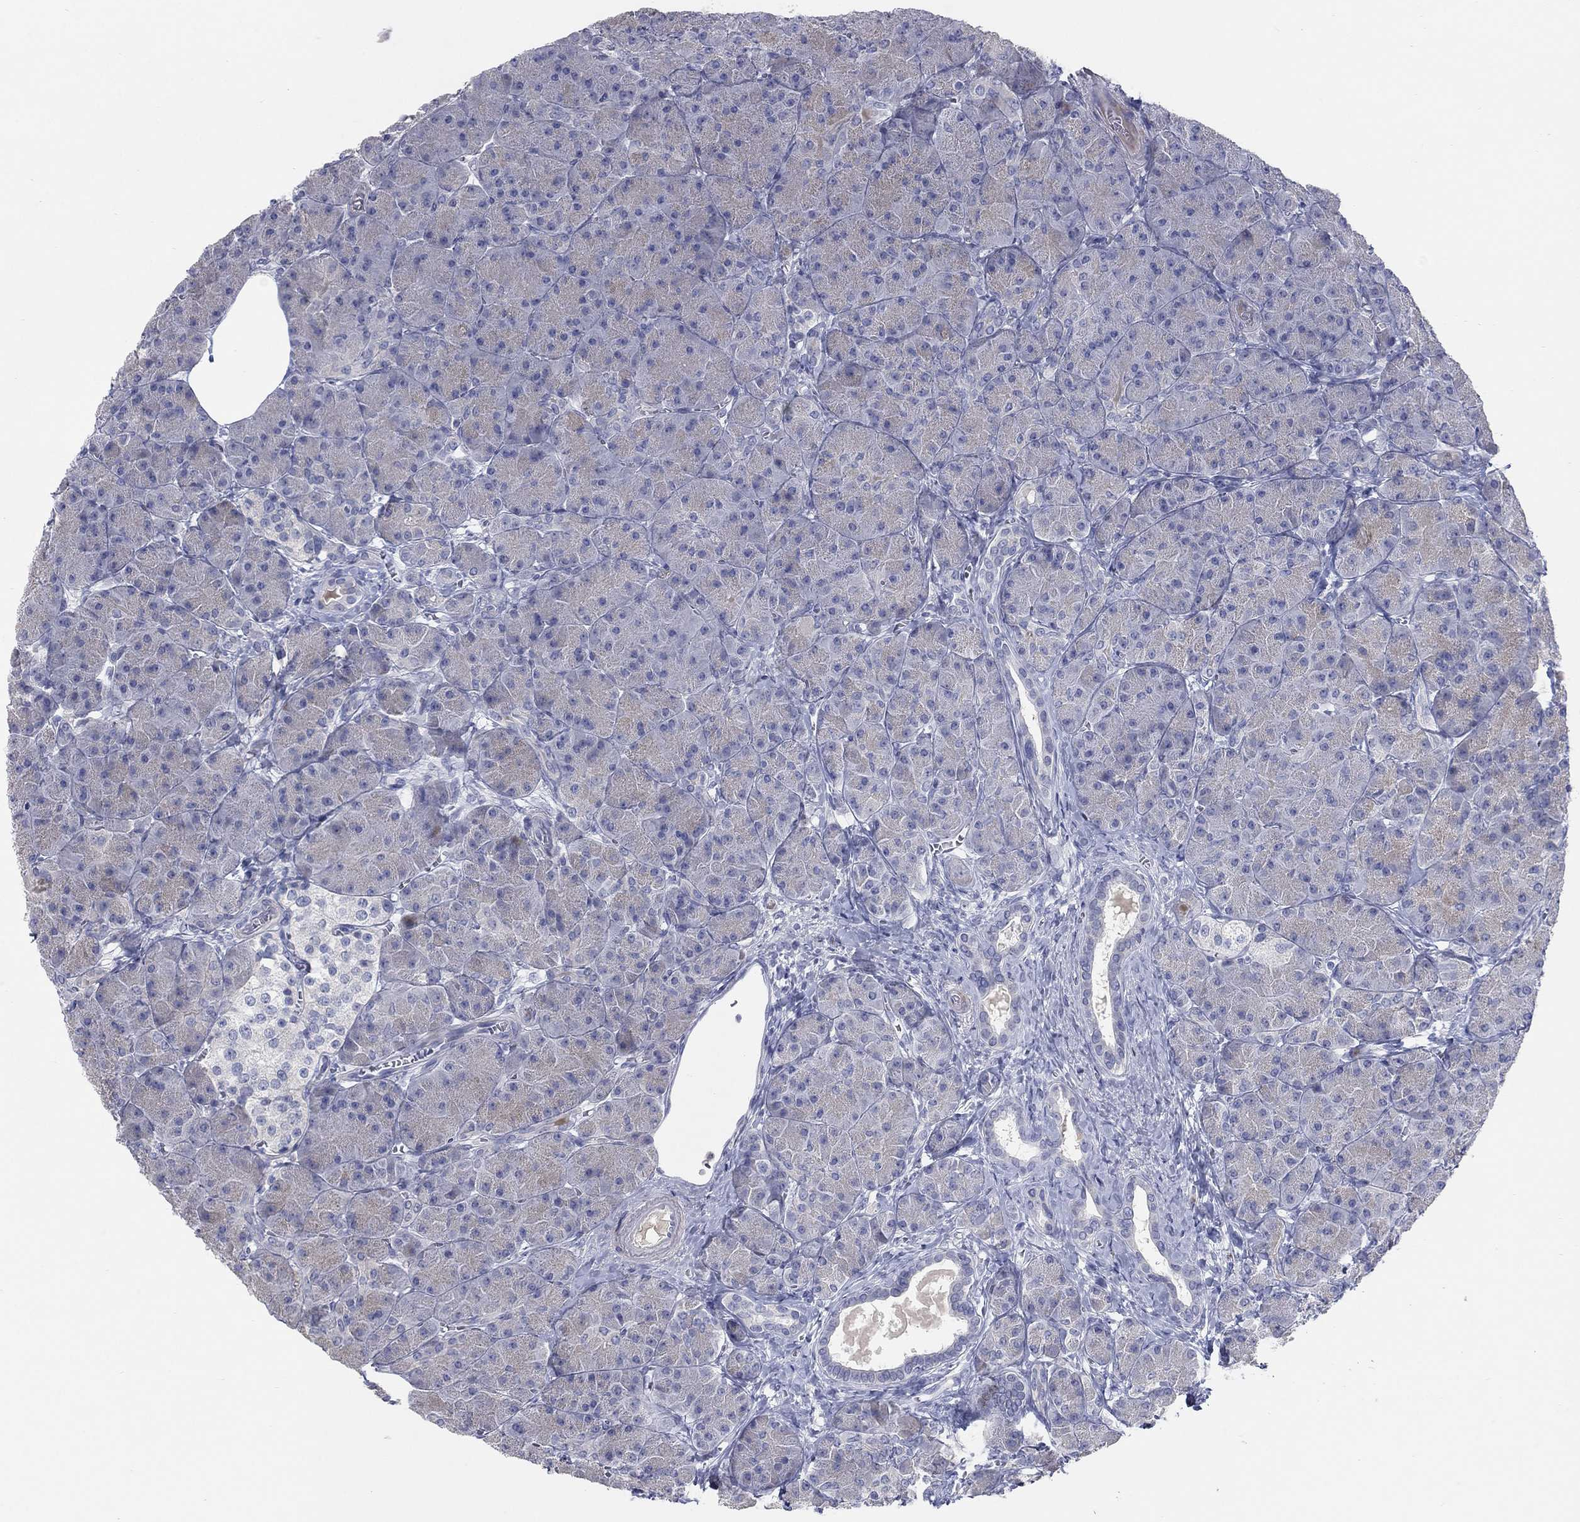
{"staining": {"intensity": "moderate", "quantity": "<25%", "location": "cytoplasmic/membranous"}, "tissue": "pancreas", "cell_type": "Exocrine glandular cells", "image_type": "normal", "snomed": [{"axis": "morphology", "description": "Normal tissue, NOS"}, {"axis": "topography", "description": "Pancreas"}], "caption": "IHC of benign human pancreas demonstrates low levels of moderate cytoplasmic/membranous expression in approximately <25% of exocrine glandular cells.", "gene": "TMEM249", "patient": {"sex": "male", "age": 61}}